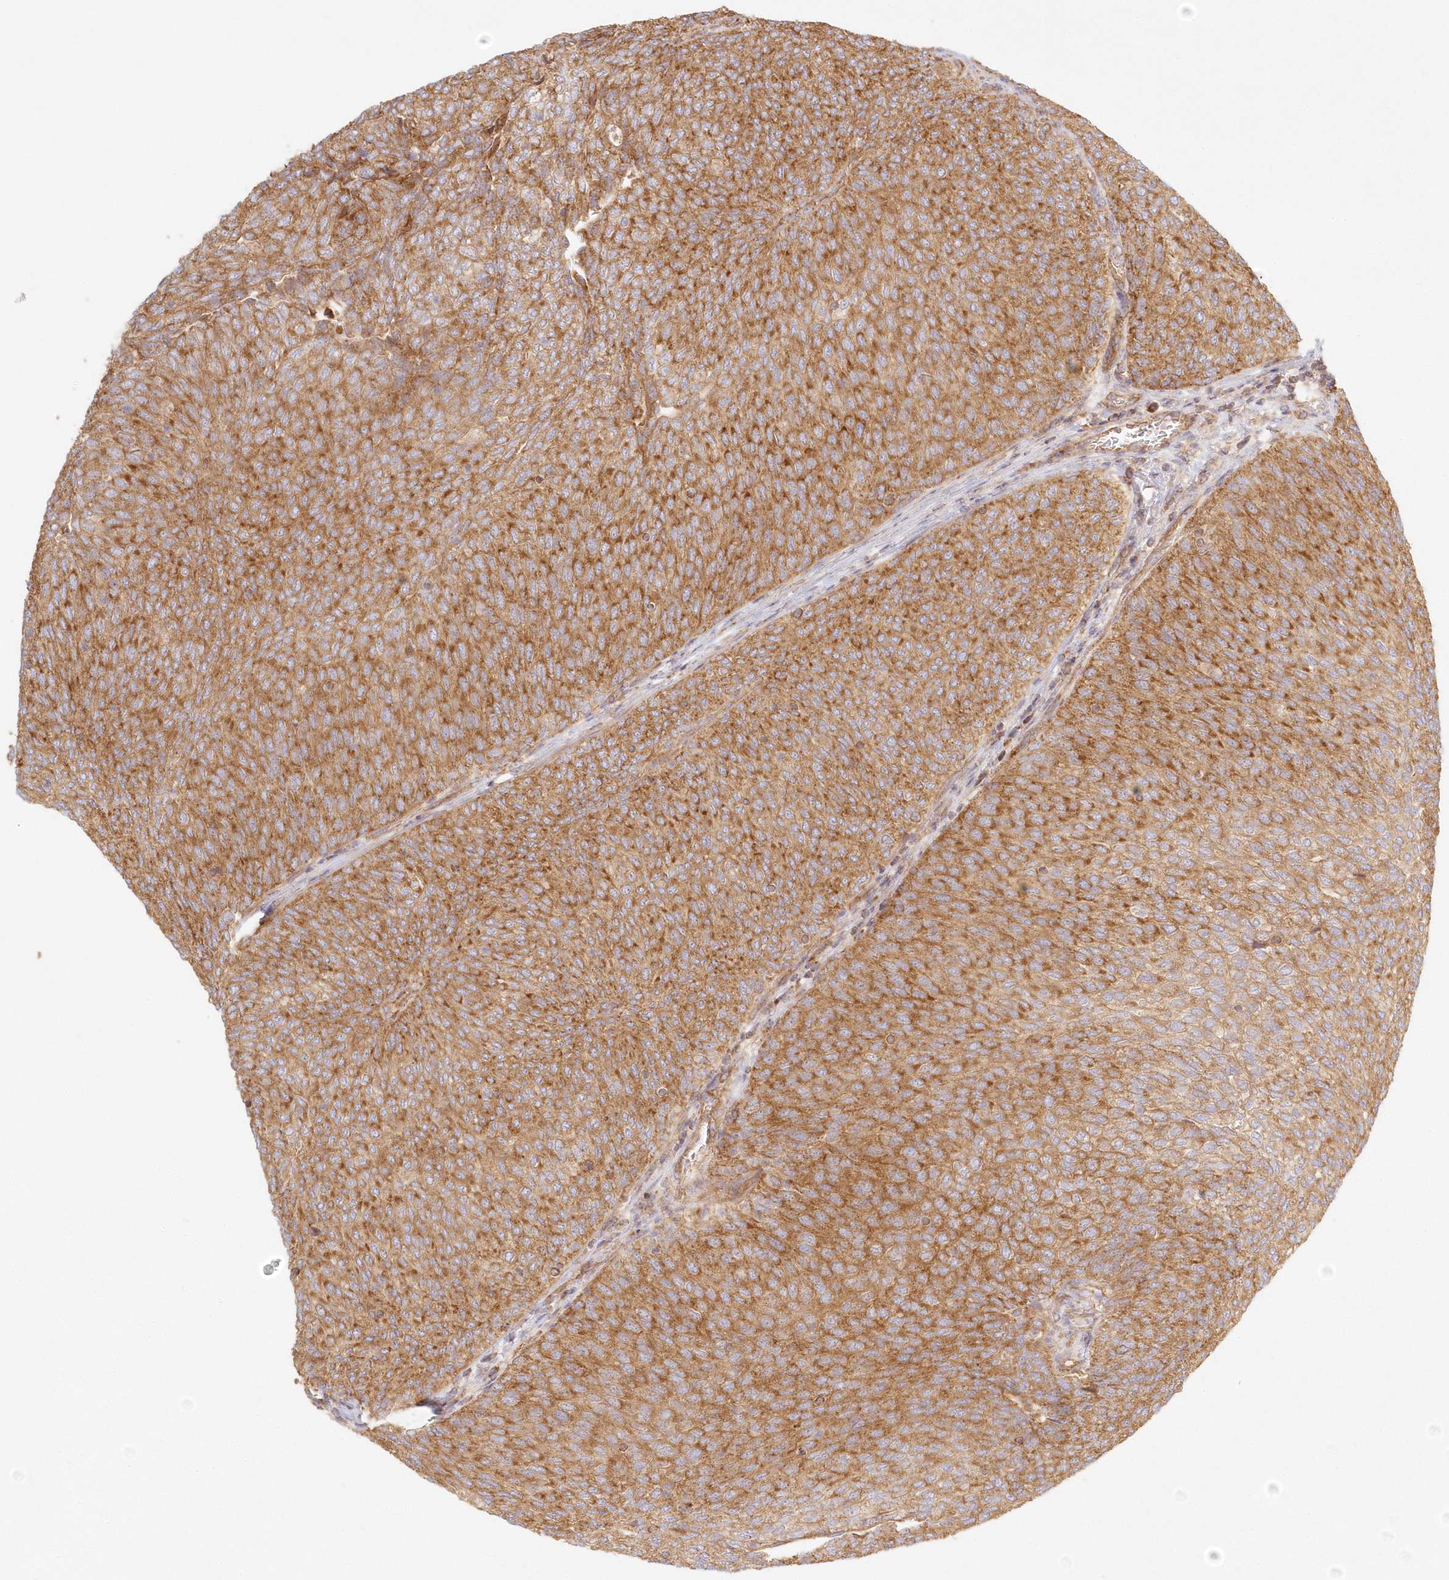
{"staining": {"intensity": "moderate", "quantity": ">75%", "location": "cytoplasmic/membranous"}, "tissue": "urothelial cancer", "cell_type": "Tumor cells", "image_type": "cancer", "snomed": [{"axis": "morphology", "description": "Urothelial carcinoma, Low grade"}, {"axis": "topography", "description": "Urinary bladder"}], "caption": "This is a histology image of immunohistochemistry (IHC) staining of urothelial carcinoma (low-grade), which shows moderate staining in the cytoplasmic/membranous of tumor cells.", "gene": "KIAA0232", "patient": {"sex": "female", "age": 79}}